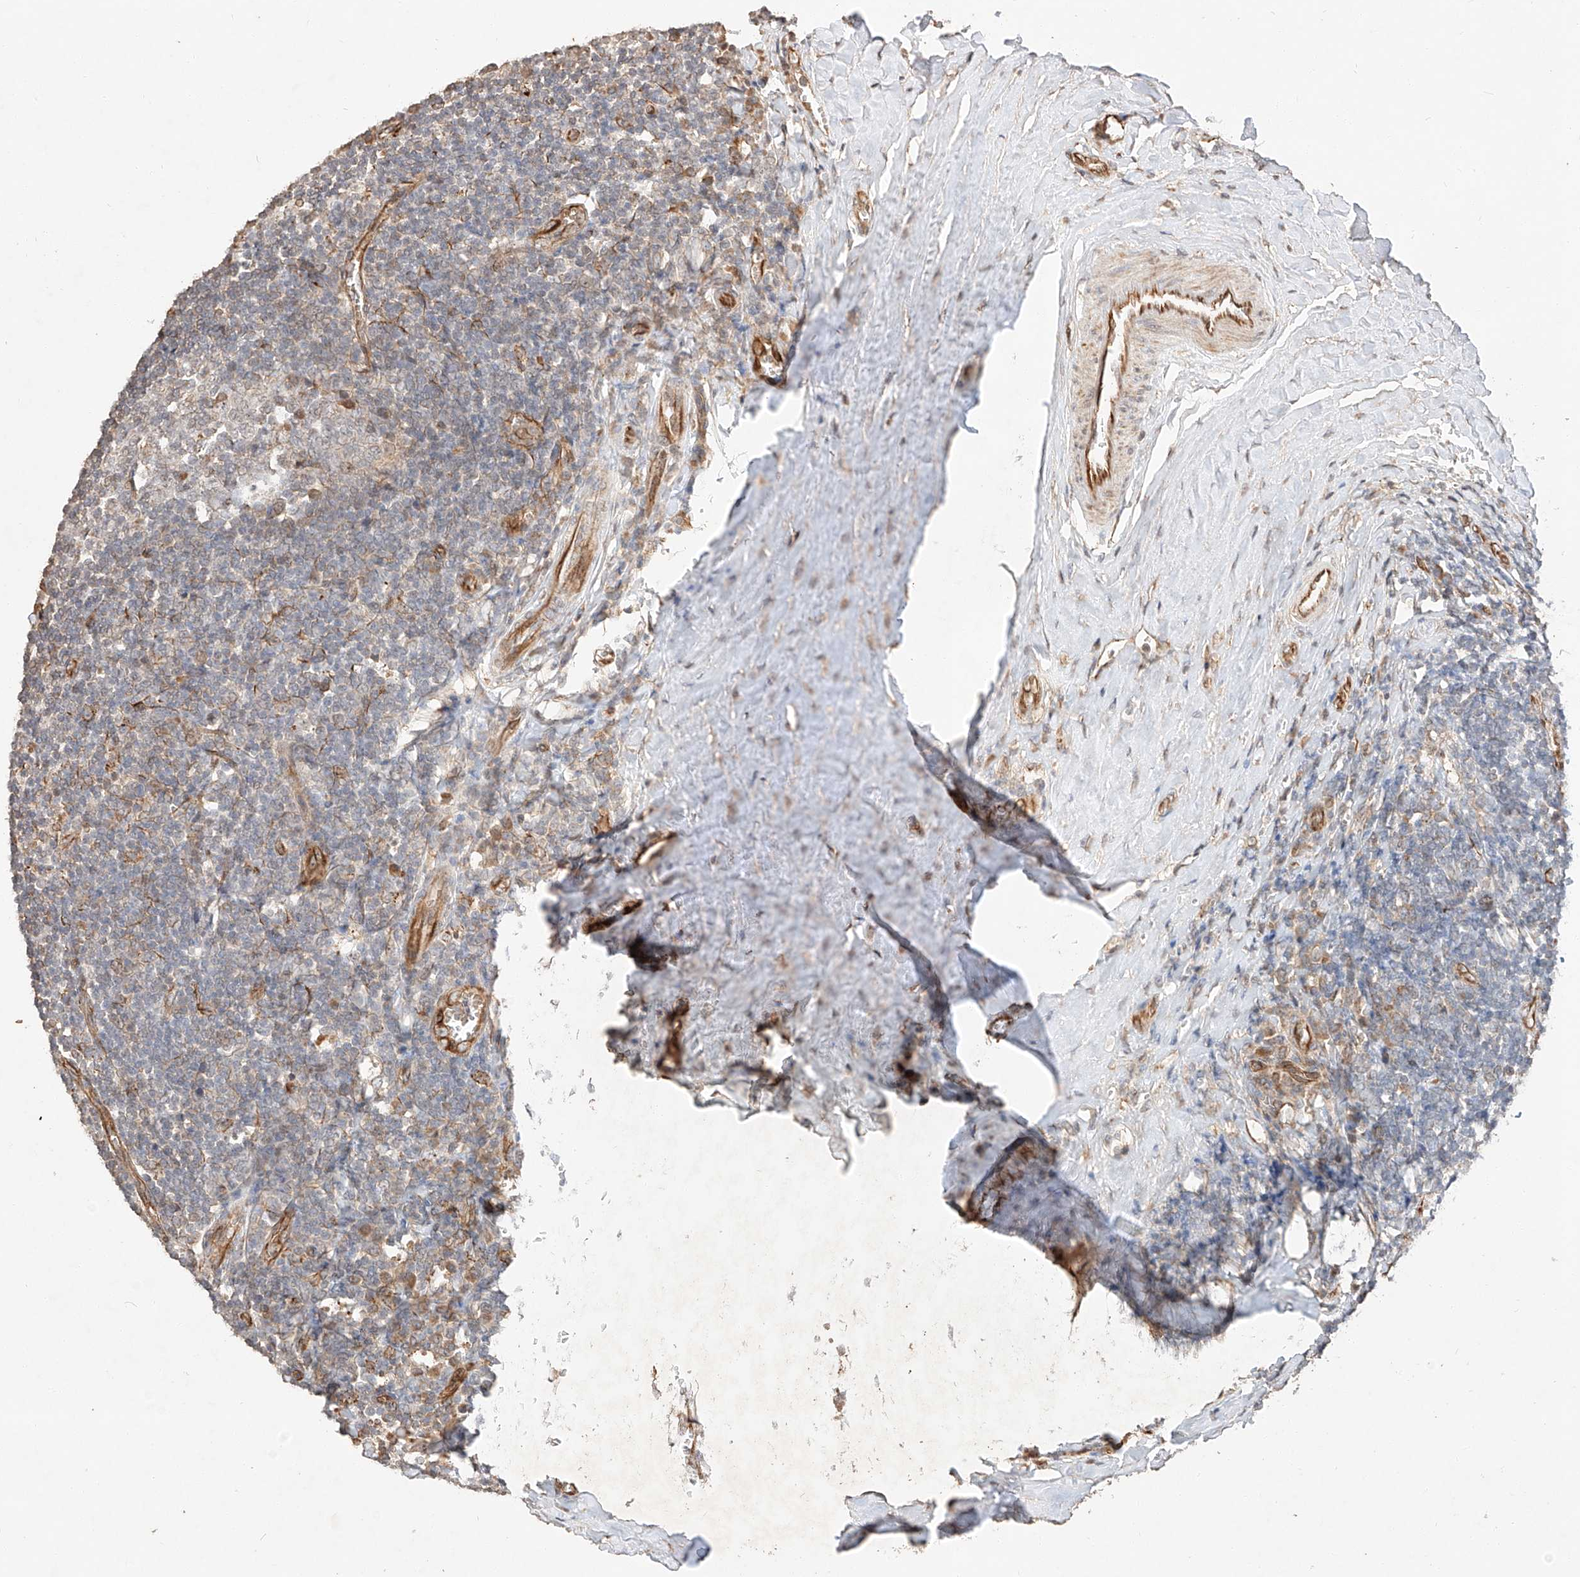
{"staining": {"intensity": "moderate", "quantity": "<25%", "location": "cytoplasmic/membranous"}, "tissue": "tonsil", "cell_type": "Germinal center cells", "image_type": "normal", "snomed": [{"axis": "morphology", "description": "Normal tissue, NOS"}, {"axis": "topography", "description": "Tonsil"}], "caption": "The micrograph reveals a brown stain indicating the presence of a protein in the cytoplasmic/membranous of germinal center cells in tonsil. (DAB IHC with brightfield microscopy, high magnification).", "gene": "SUSD6", "patient": {"sex": "male", "age": 27}}